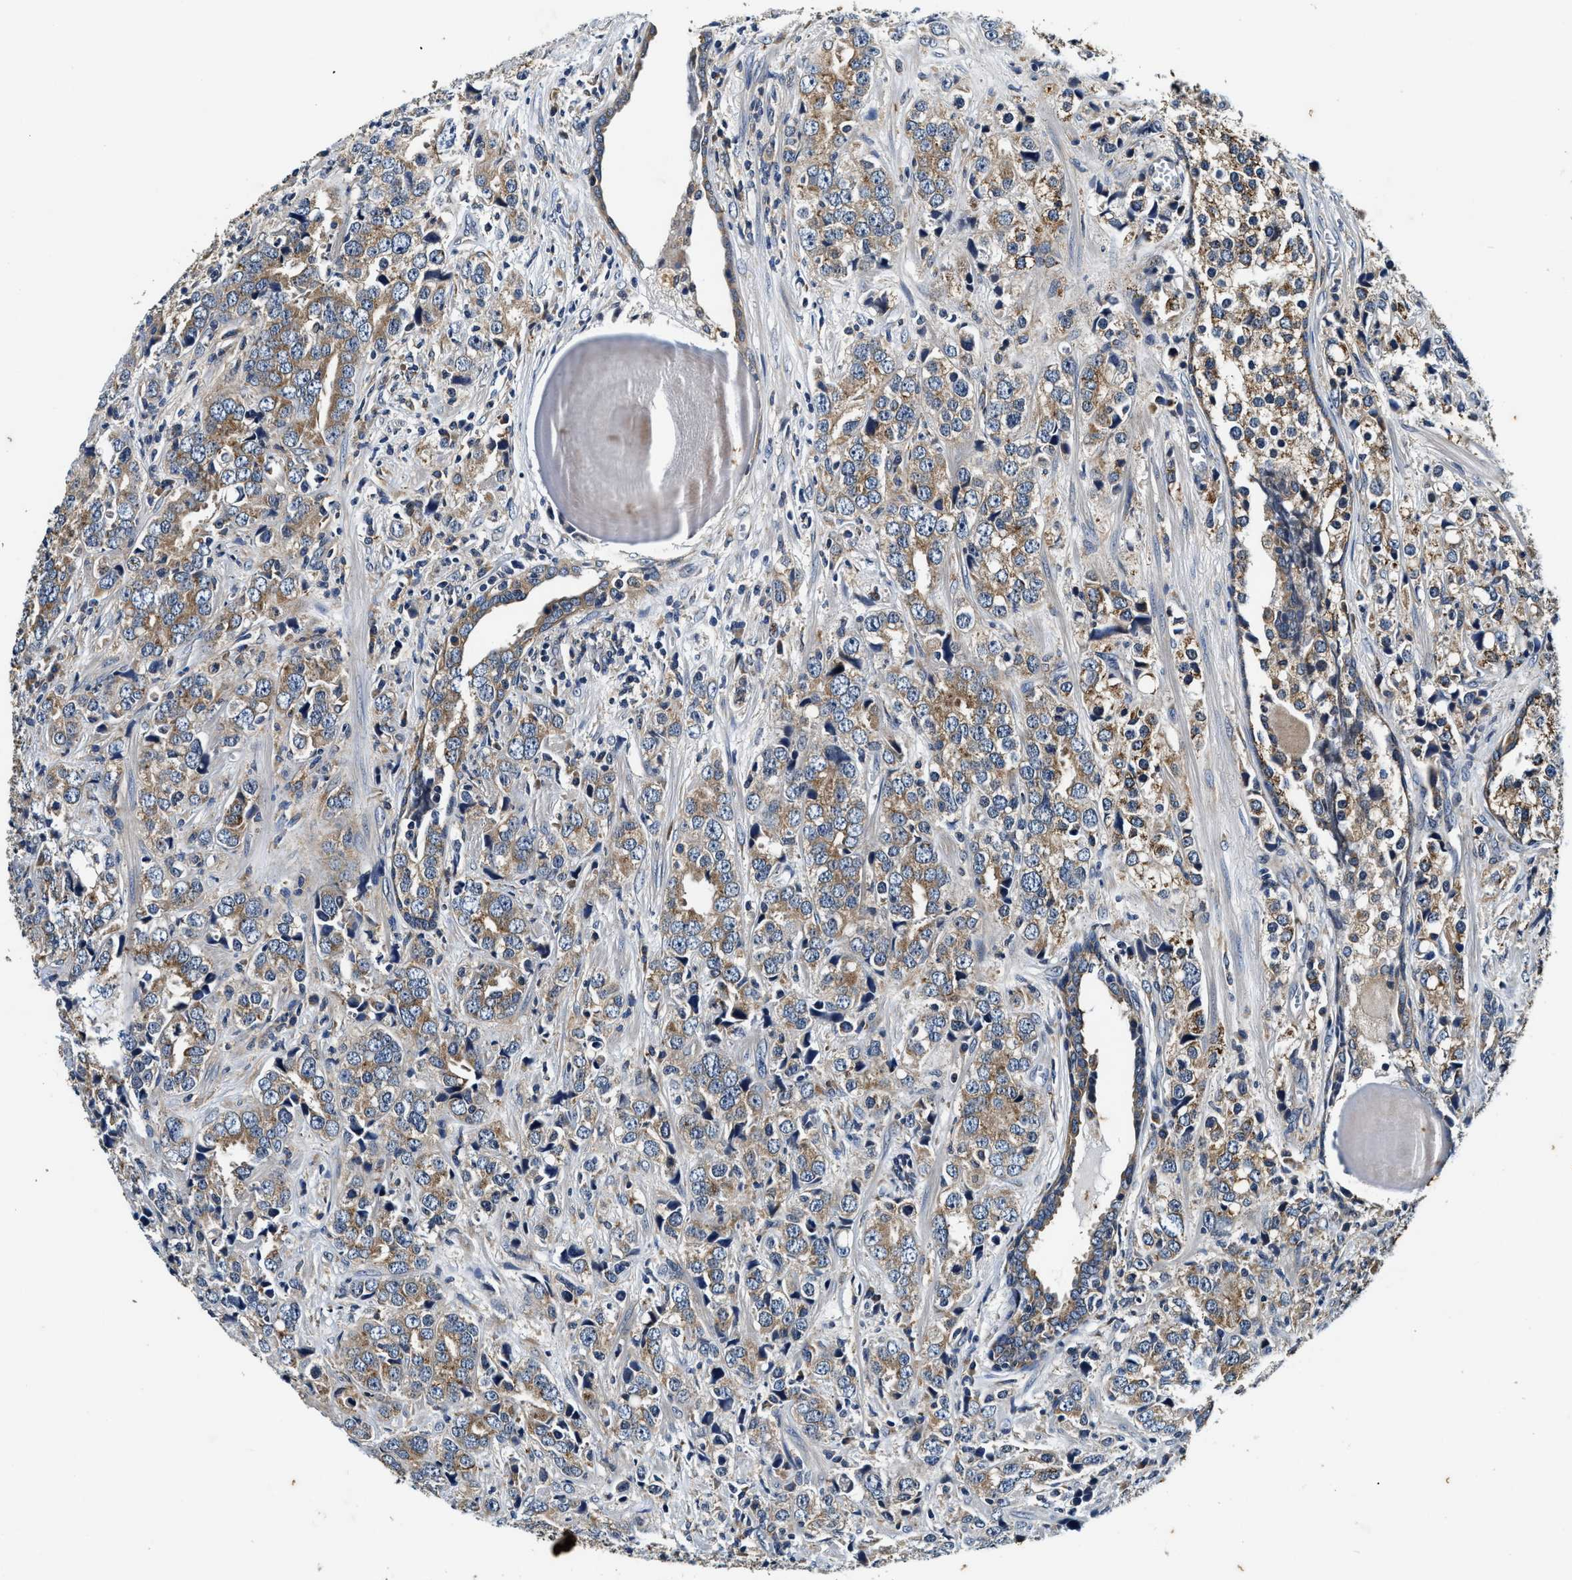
{"staining": {"intensity": "moderate", "quantity": ">75%", "location": "cytoplasmic/membranous"}, "tissue": "prostate cancer", "cell_type": "Tumor cells", "image_type": "cancer", "snomed": [{"axis": "morphology", "description": "Adenocarcinoma, High grade"}, {"axis": "topography", "description": "Prostate"}], "caption": "Prostate cancer (high-grade adenocarcinoma) was stained to show a protein in brown. There is medium levels of moderate cytoplasmic/membranous expression in approximately >75% of tumor cells.", "gene": "PI4KB", "patient": {"sex": "male", "age": 71}}